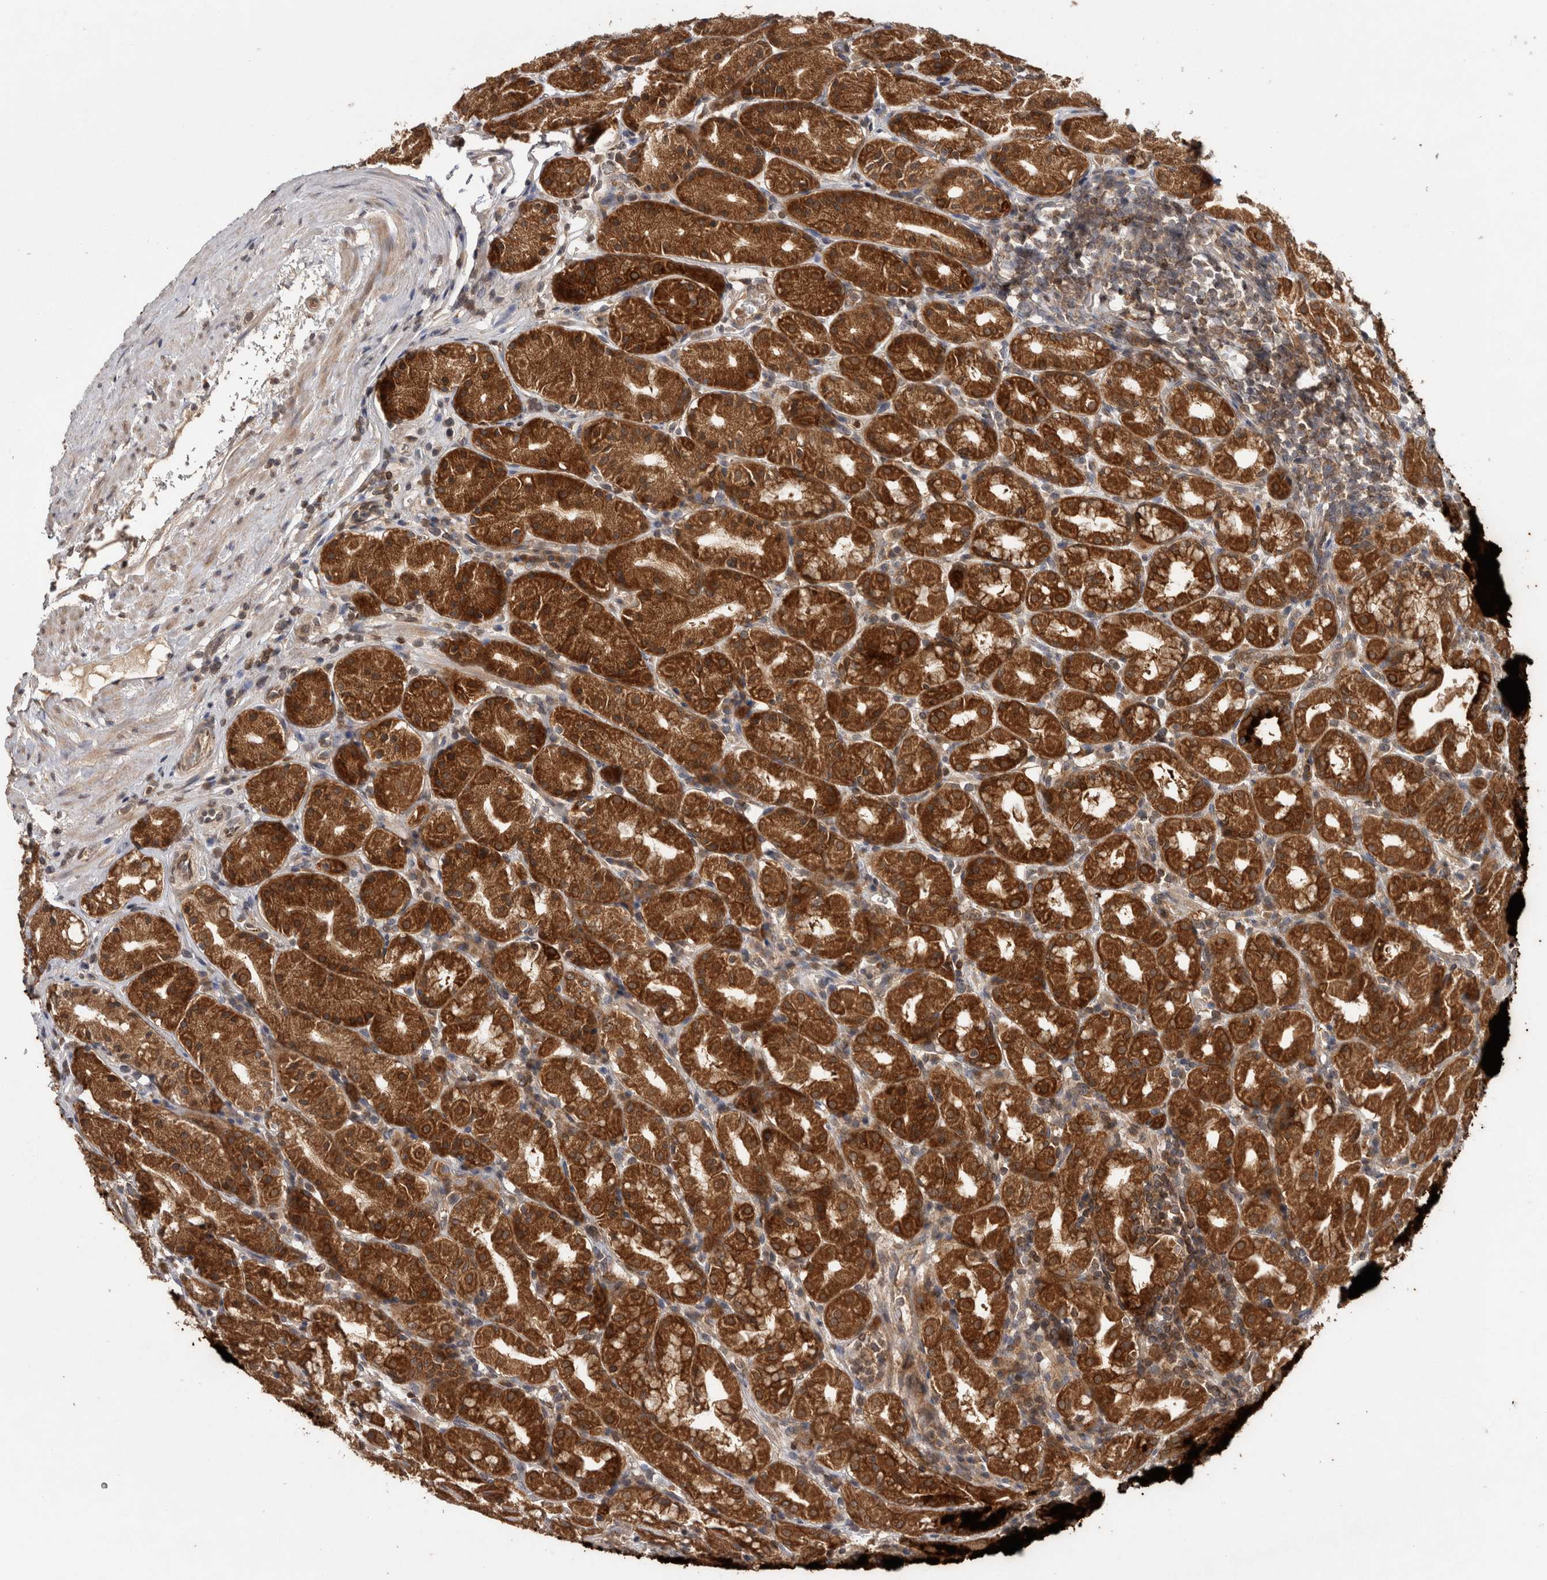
{"staining": {"intensity": "strong", "quantity": ">75%", "location": "cytoplasmic/membranous"}, "tissue": "stomach", "cell_type": "Glandular cells", "image_type": "normal", "snomed": [{"axis": "morphology", "description": "Normal tissue, NOS"}, {"axis": "topography", "description": "Stomach, lower"}], "caption": "Stomach stained with a protein marker reveals strong staining in glandular cells.", "gene": "HMOX2", "patient": {"sex": "female", "age": 56}}